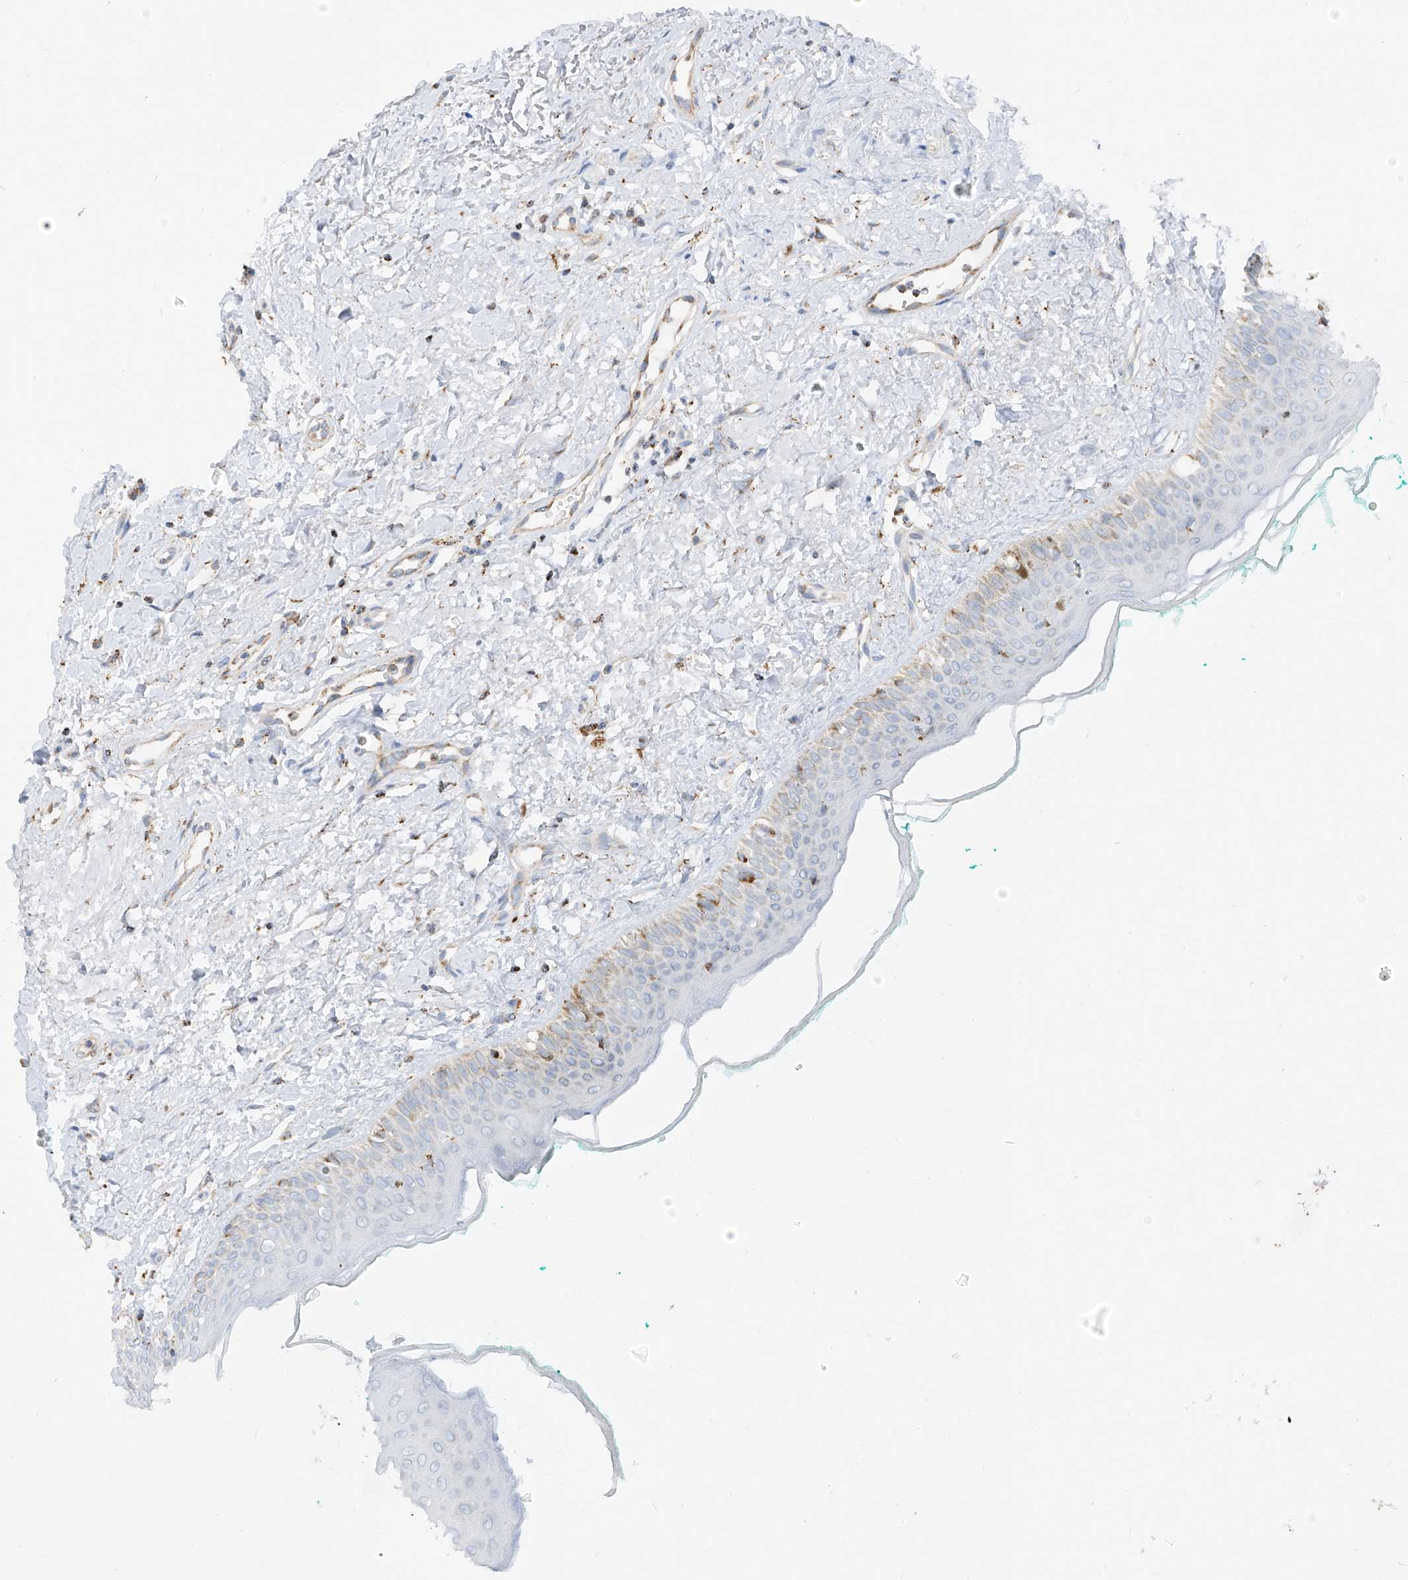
{"staining": {"intensity": "moderate", "quantity": "25%-75%", "location": "cytoplasmic/membranous"}, "tissue": "oral mucosa", "cell_type": "Squamous epithelial cells", "image_type": "normal", "snomed": [{"axis": "morphology", "description": "Normal tissue, NOS"}, {"axis": "topography", "description": "Oral tissue"}], "caption": "Immunohistochemical staining of benign oral mucosa reveals medium levels of moderate cytoplasmic/membranous positivity in about 25%-75% of squamous epithelial cells. The staining was performed using DAB (3,3'-diaminobenzidine) to visualize the protein expression in brown, while the nuclei were stained in blue with hematoxylin (Magnification: 20x).", "gene": "ETHE1", "patient": {"sex": "female", "age": 70}}